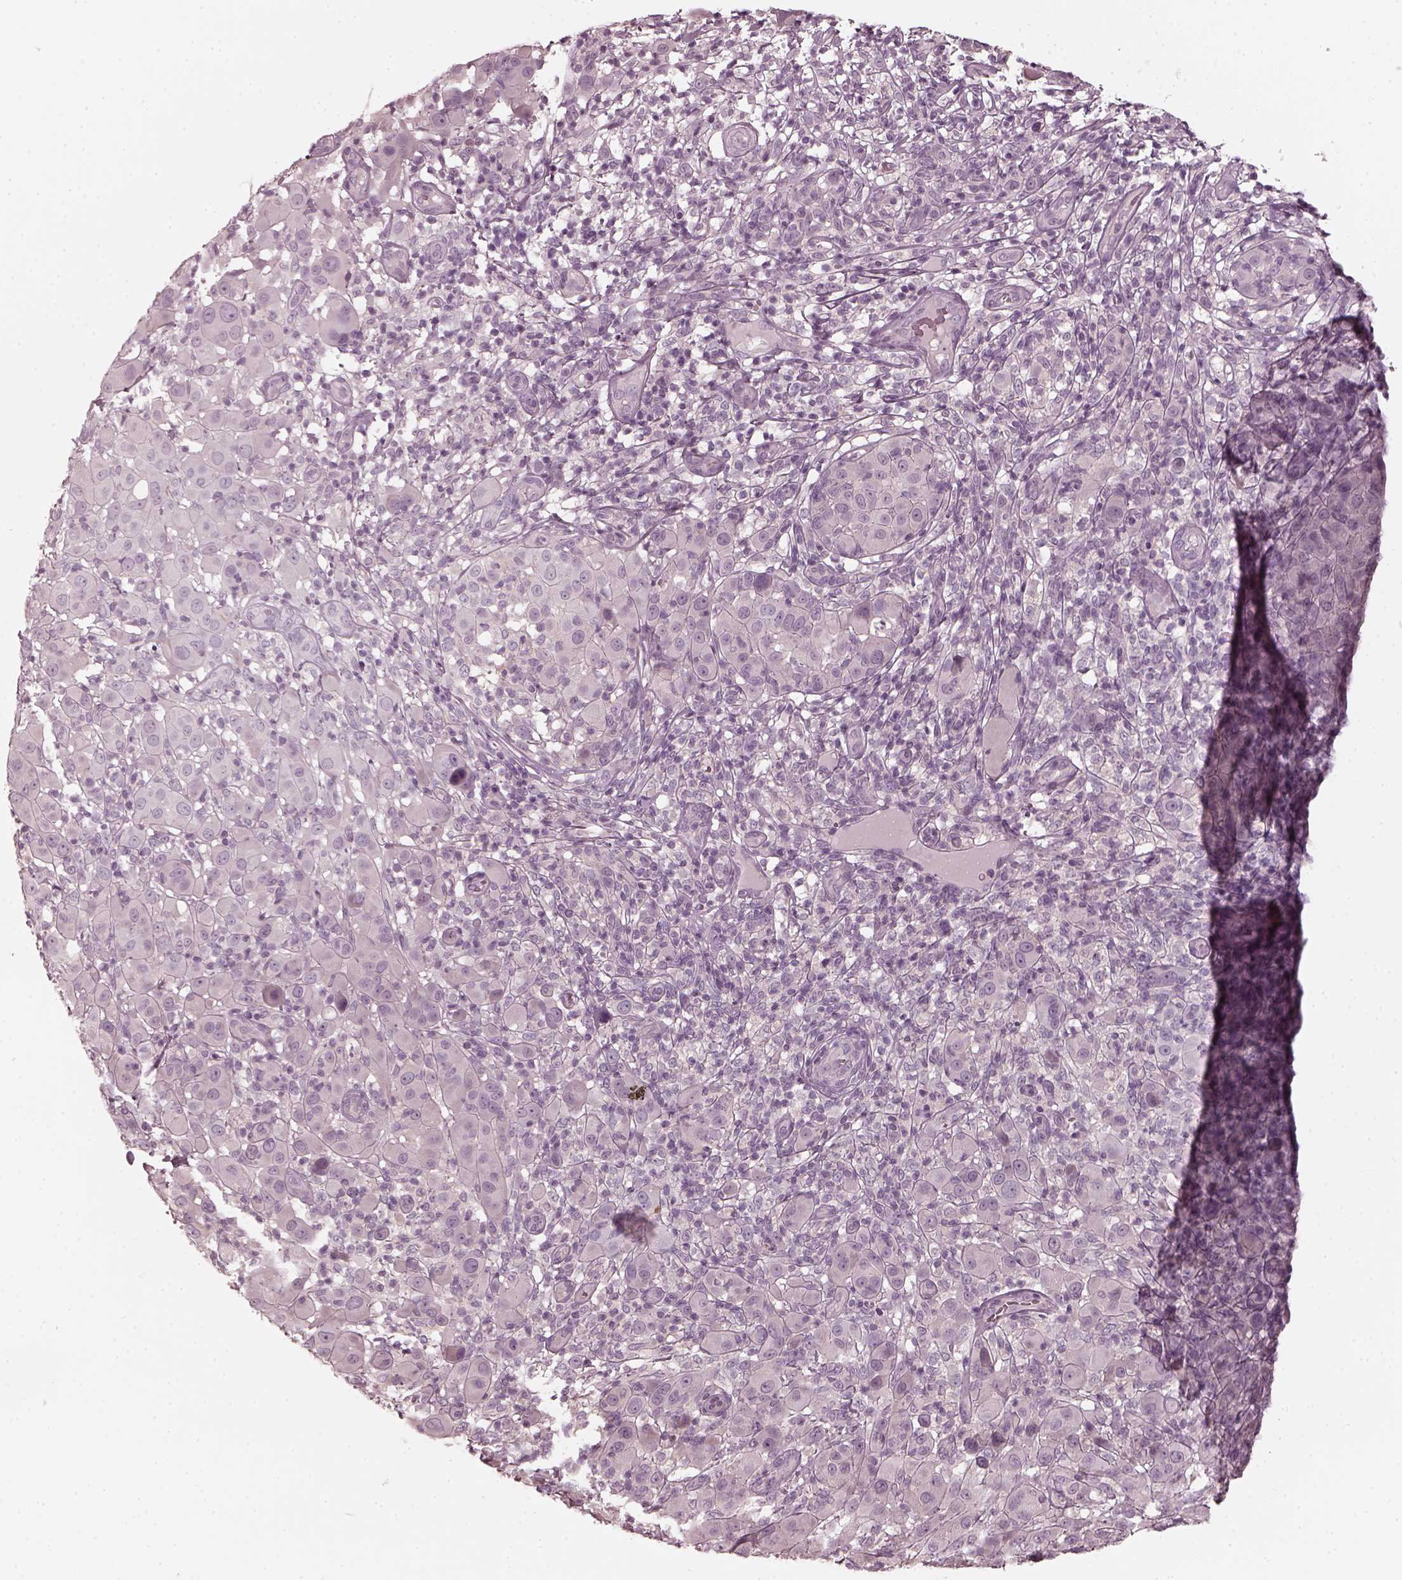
{"staining": {"intensity": "negative", "quantity": "none", "location": "none"}, "tissue": "melanoma", "cell_type": "Tumor cells", "image_type": "cancer", "snomed": [{"axis": "morphology", "description": "Malignant melanoma, NOS"}, {"axis": "topography", "description": "Skin"}], "caption": "Immunohistochemical staining of malignant melanoma demonstrates no significant expression in tumor cells.", "gene": "CHIT1", "patient": {"sex": "female", "age": 87}}